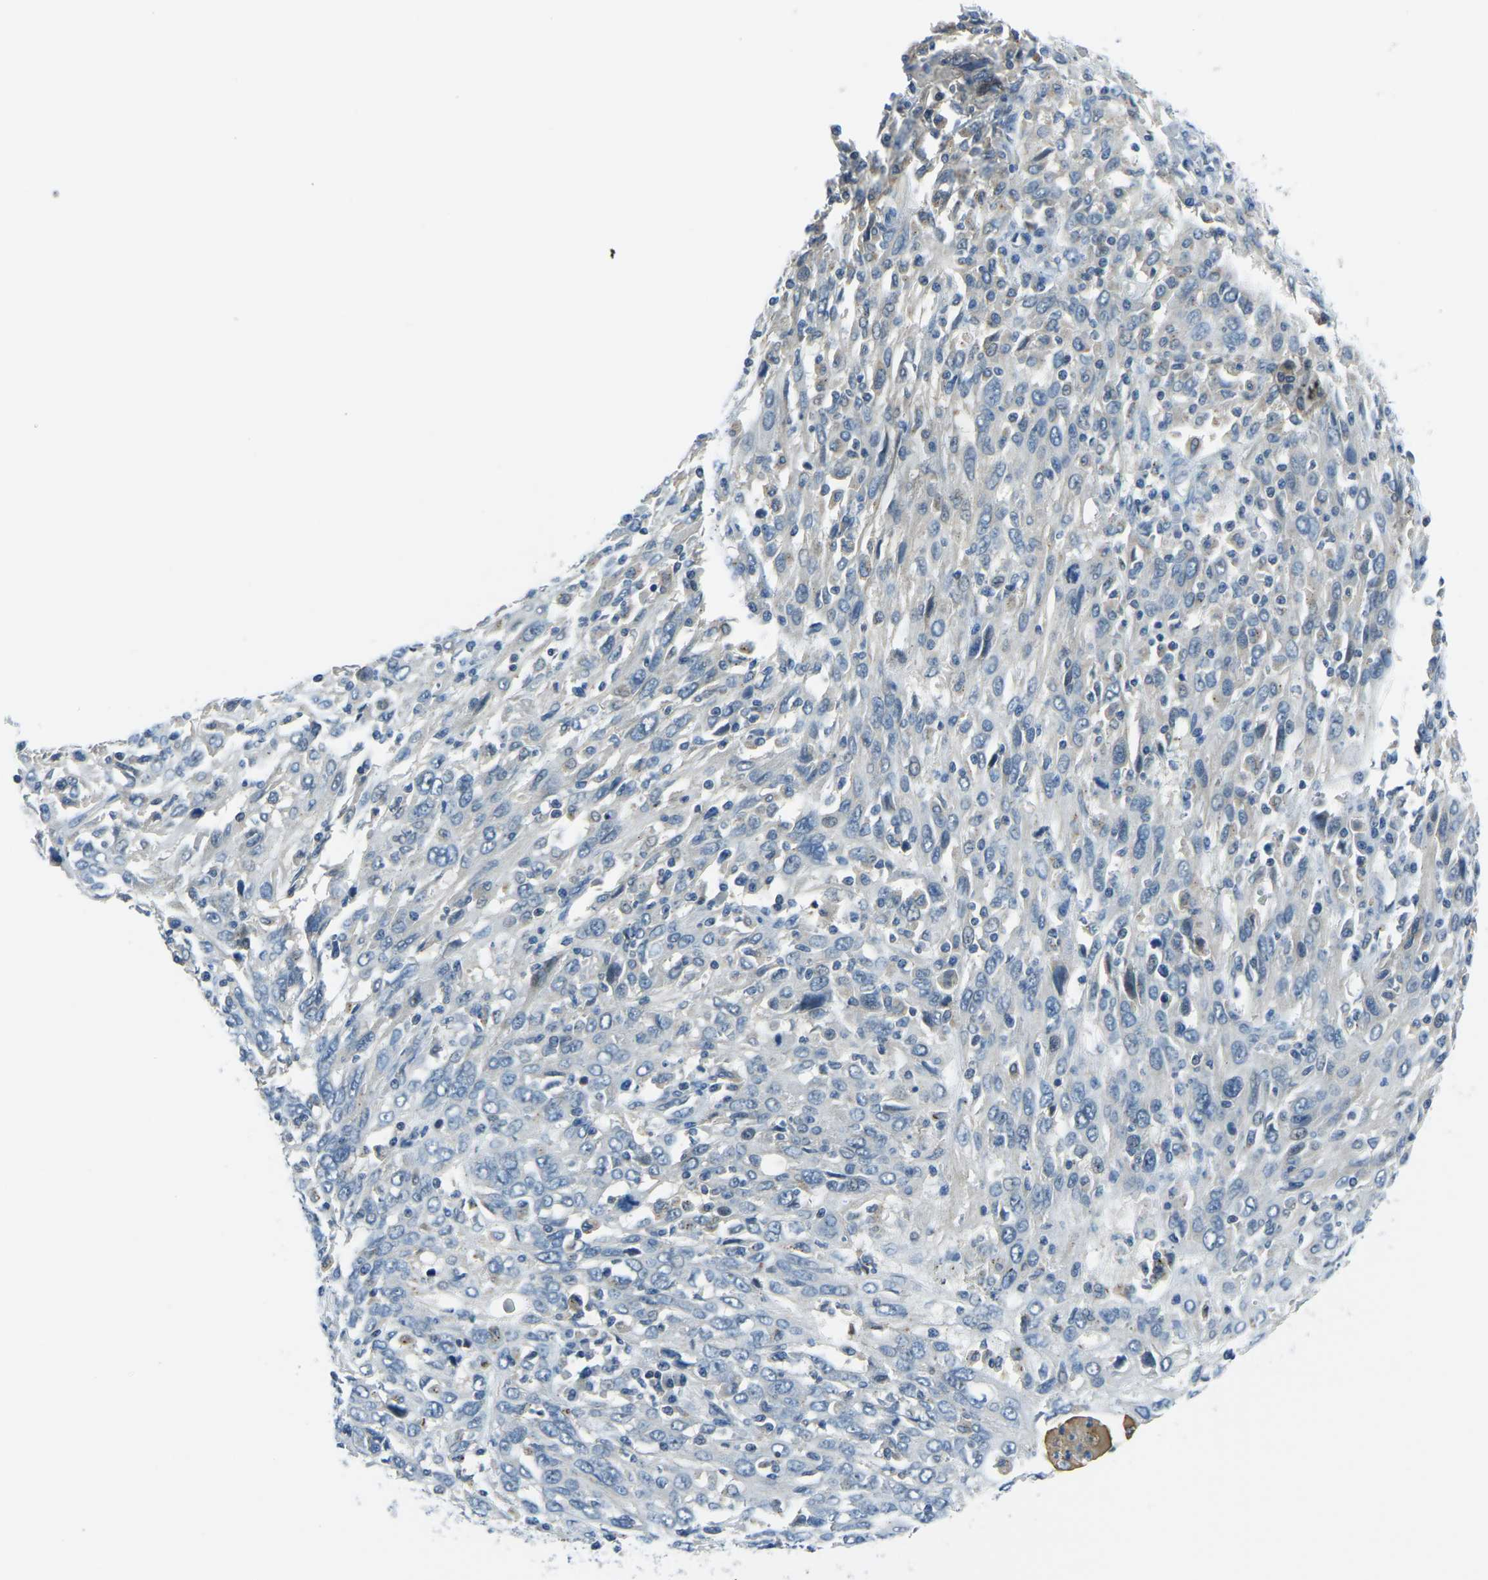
{"staining": {"intensity": "negative", "quantity": "none", "location": "none"}, "tissue": "cervical cancer", "cell_type": "Tumor cells", "image_type": "cancer", "snomed": [{"axis": "morphology", "description": "Squamous cell carcinoma, NOS"}, {"axis": "topography", "description": "Cervix"}], "caption": "The micrograph reveals no significant staining in tumor cells of cervical cancer.", "gene": "RRP1", "patient": {"sex": "female", "age": 46}}